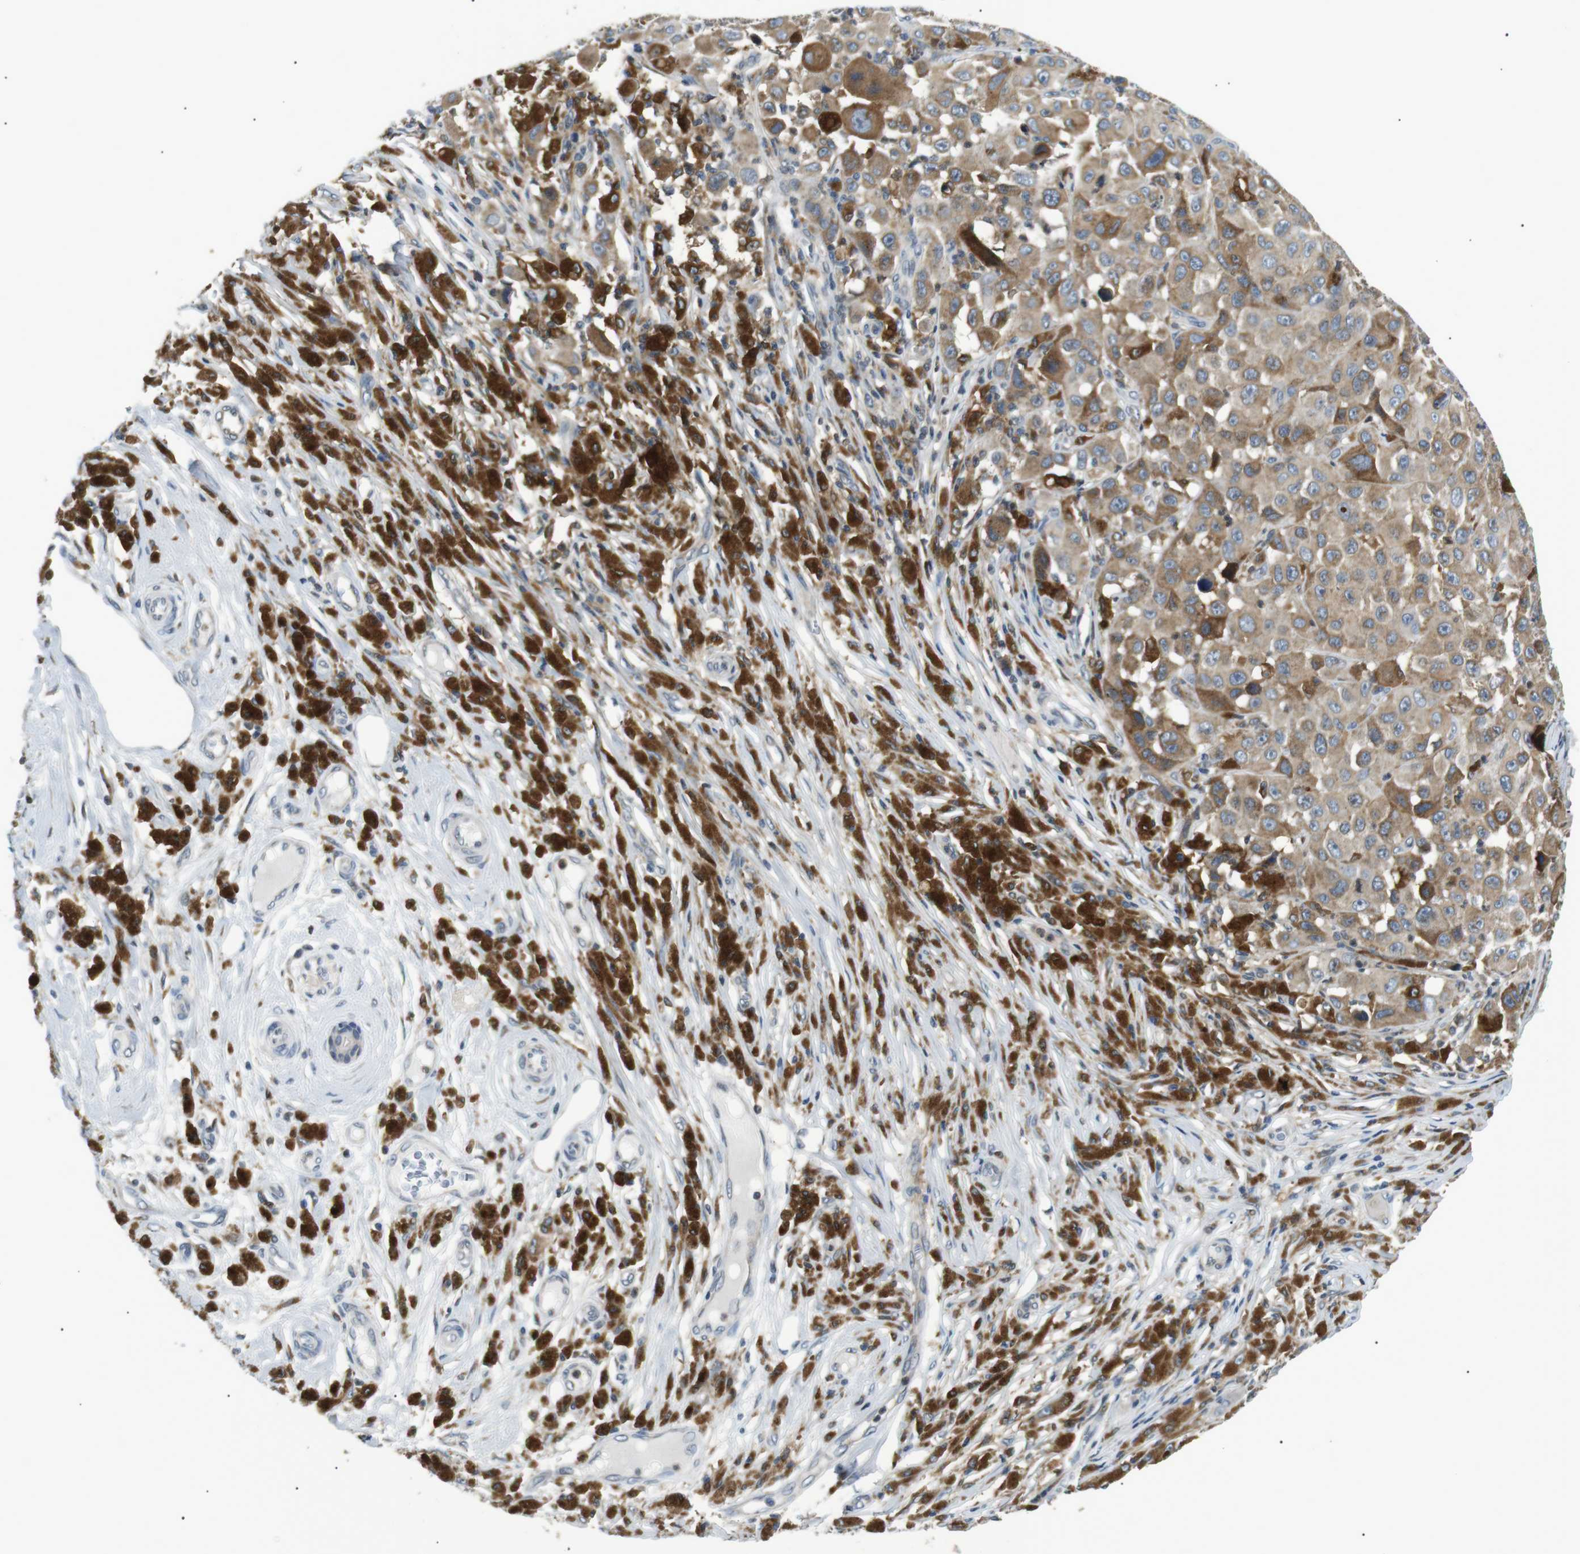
{"staining": {"intensity": "moderate", "quantity": ">75%", "location": "cytoplasmic/membranous"}, "tissue": "melanoma", "cell_type": "Tumor cells", "image_type": "cancer", "snomed": [{"axis": "morphology", "description": "Malignant melanoma, NOS"}, {"axis": "topography", "description": "Skin"}], "caption": "Protein expression analysis of malignant melanoma exhibits moderate cytoplasmic/membranous positivity in about >75% of tumor cells.", "gene": "RAB9A", "patient": {"sex": "male", "age": 96}}